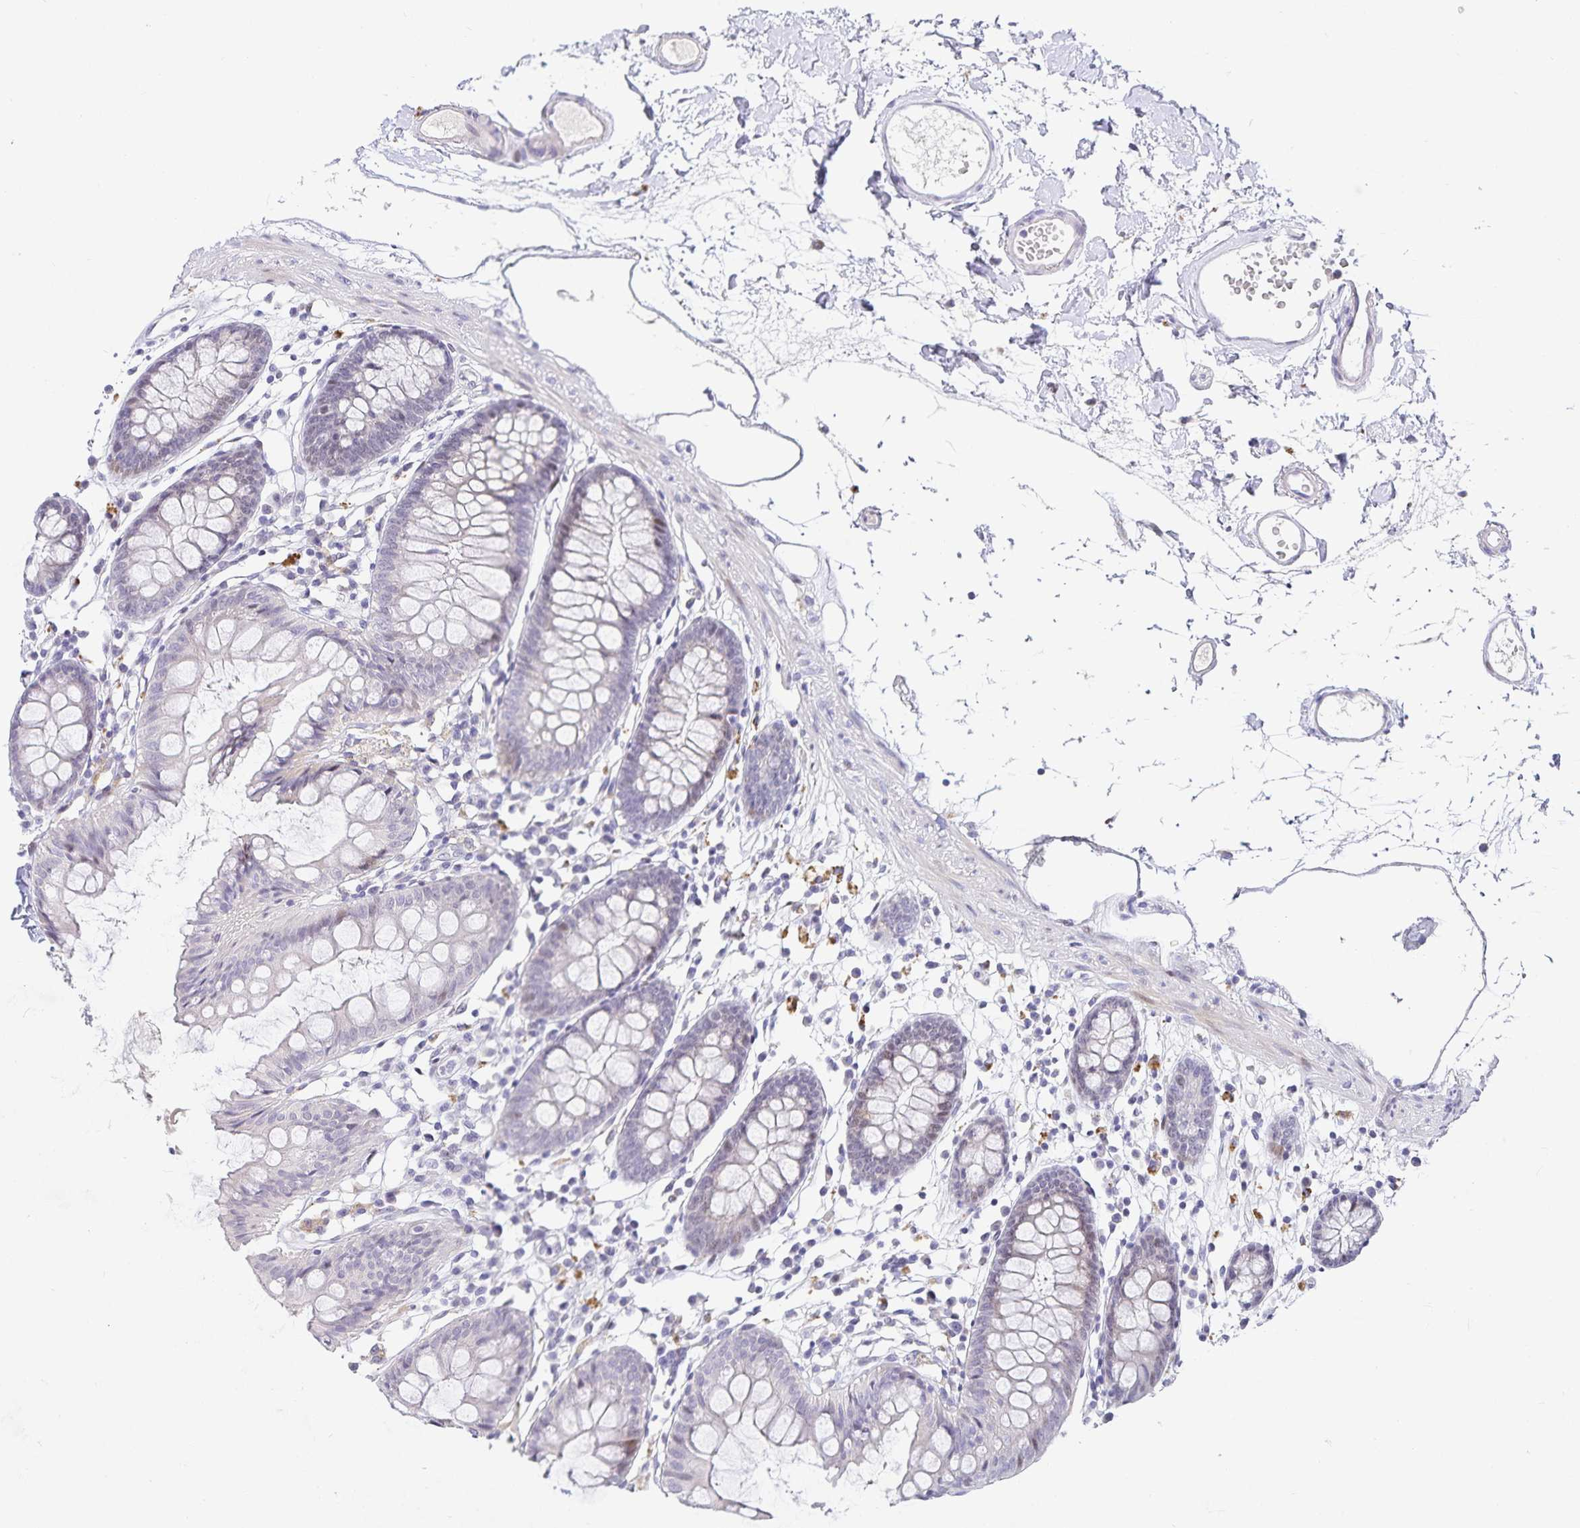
{"staining": {"intensity": "negative", "quantity": "none", "location": "none"}, "tissue": "colon", "cell_type": "Endothelial cells", "image_type": "normal", "snomed": [{"axis": "morphology", "description": "Normal tissue, NOS"}, {"axis": "topography", "description": "Colon"}], "caption": "There is no significant positivity in endothelial cells of colon. (Stains: DAB immunohistochemistry (IHC) with hematoxylin counter stain, Microscopy: brightfield microscopy at high magnification).", "gene": "KBTBD13", "patient": {"sex": "female", "age": 84}}